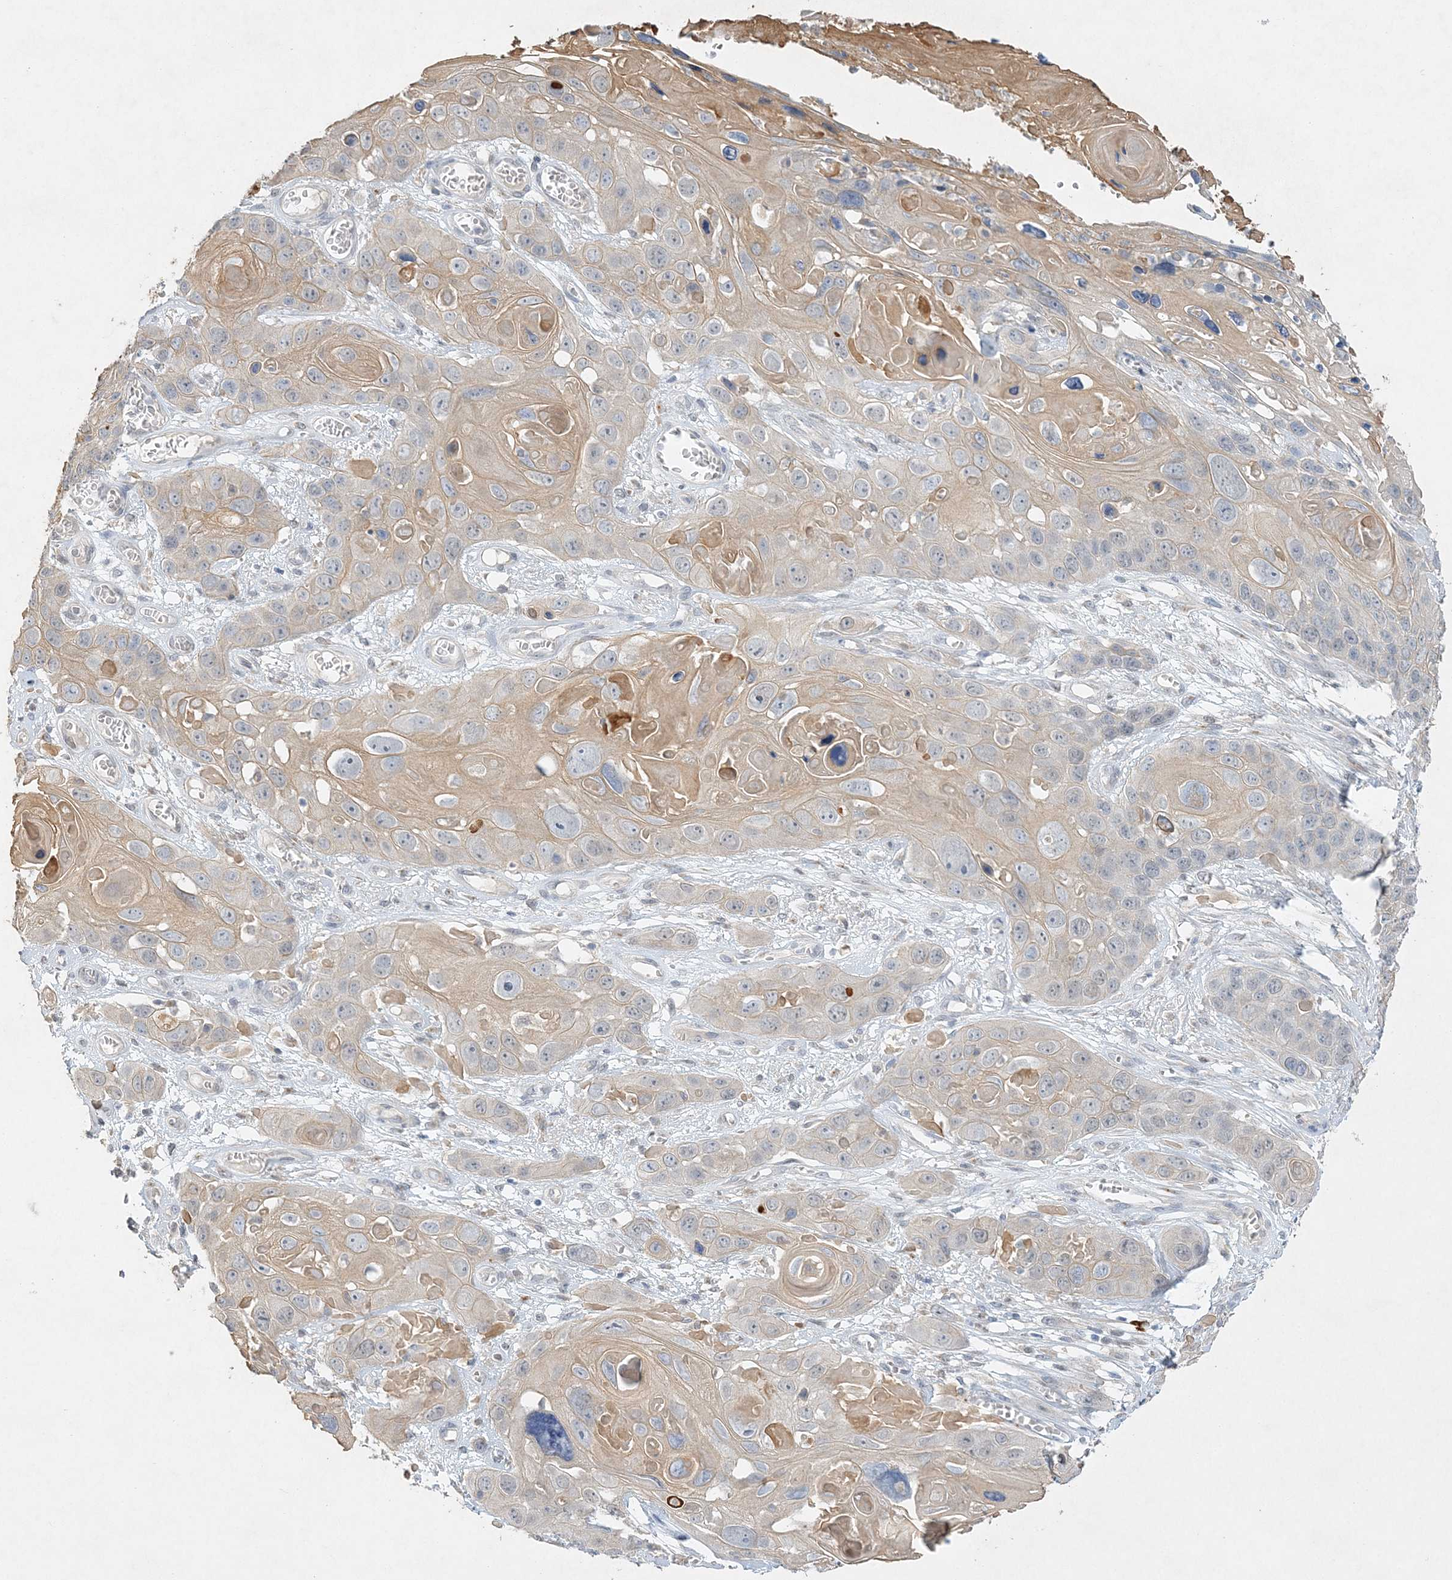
{"staining": {"intensity": "weak", "quantity": "25%-75%", "location": "cytoplasmic/membranous"}, "tissue": "skin cancer", "cell_type": "Tumor cells", "image_type": "cancer", "snomed": [{"axis": "morphology", "description": "Squamous cell carcinoma, NOS"}, {"axis": "topography", "description": "Skin"}], "caption": "This histopathology image exhibits immunohistochemistry (IHC) staining of human skin squamous cell carcinoma, with low weak cytoplasmic/membranous positivity in about 25%-75% of tumor cells.", "gene": "MAT2B", "patient": {"sex": "male", "age": 55}}